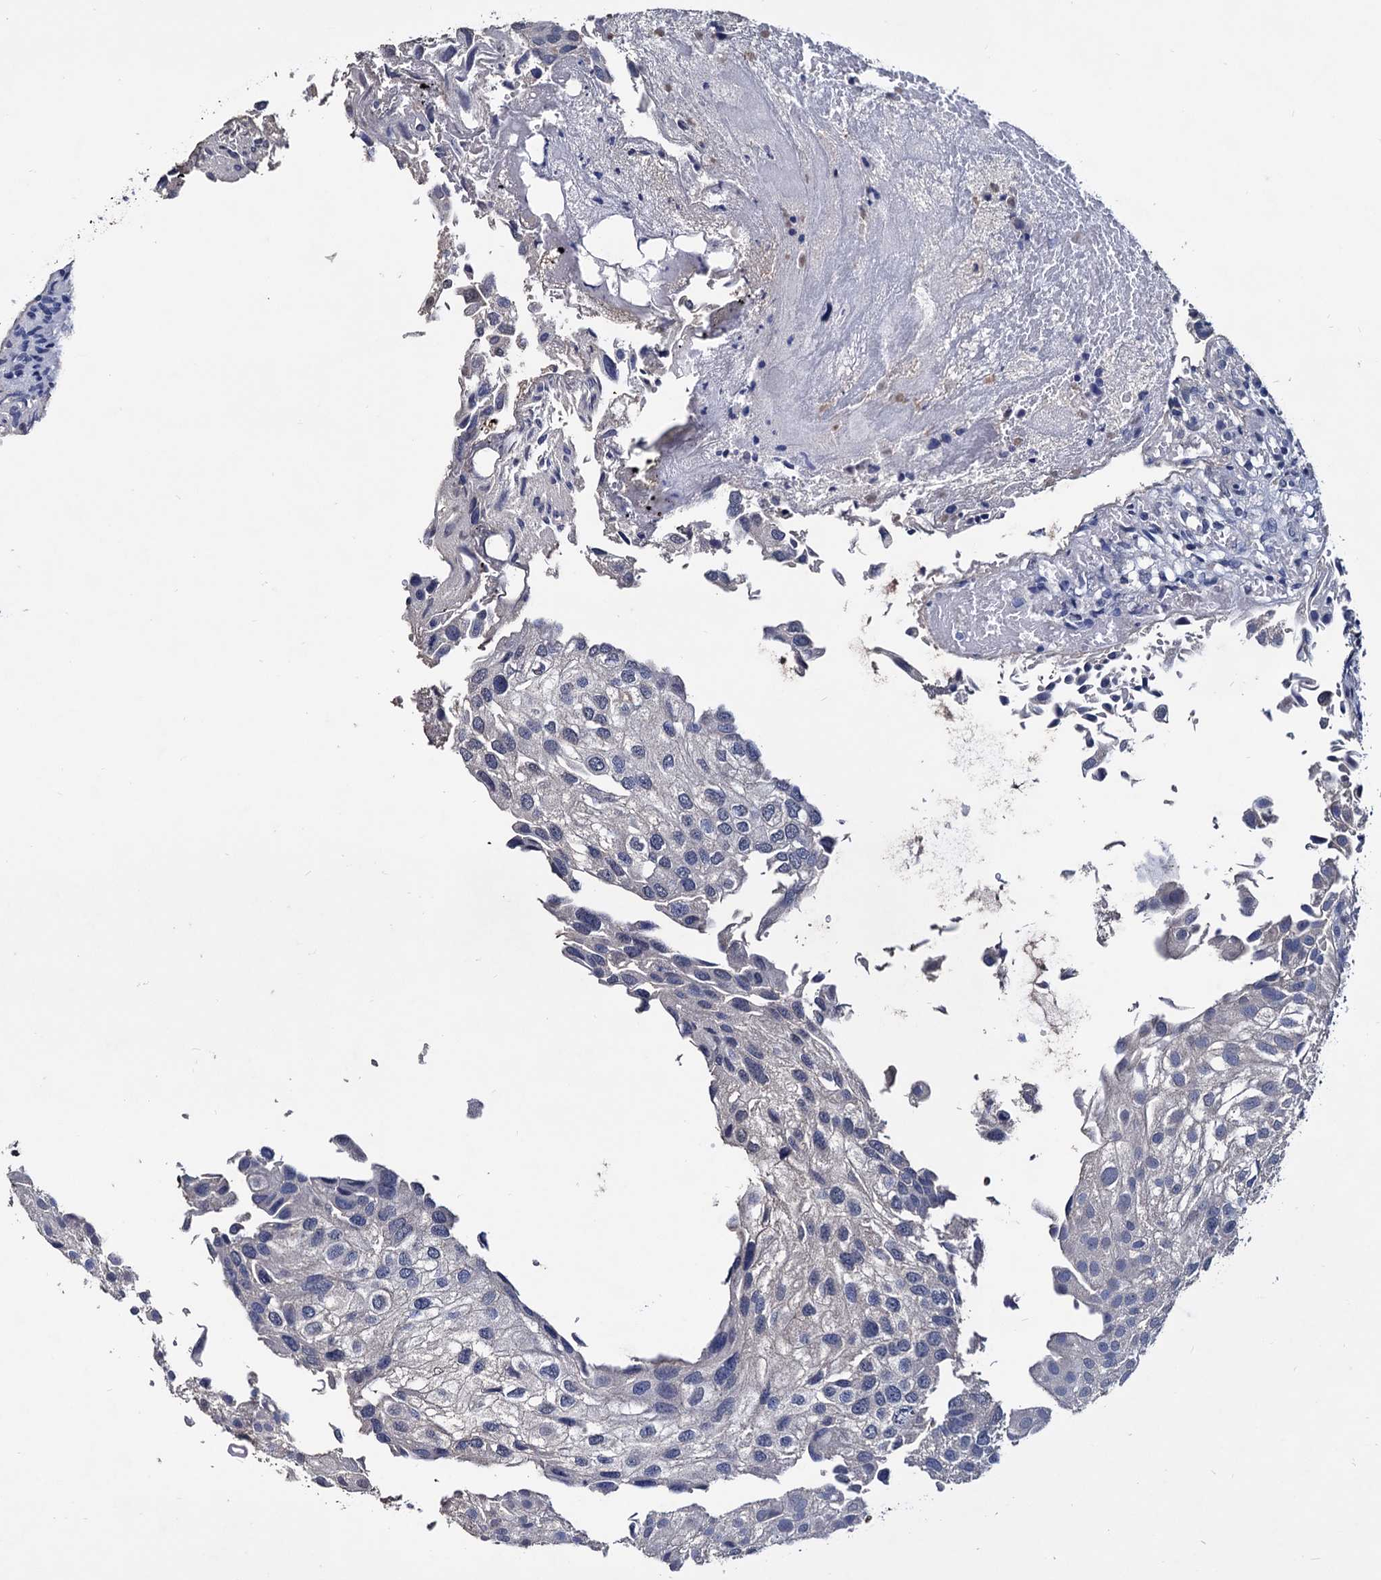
{"staining": {"intensity": "negative", "quantity": "none", "location": "none"}, "tissue": "urothelial cancer", "cell_type": "Tumor cells", "image_type": "cancer", "snomed": [{"axis": "morphology", "description": "Urothelial carcinoma, Low grade"}, {"axis": "topography", "description": "Urinary bladder"}], "caption": "The micrograph reveals no staining of tumor cells in urothelial cancer. (DAB immunohistochemistry, high magnification).", "gene": "NPAS4", "patient": {"sex": "female", "age": 89}}